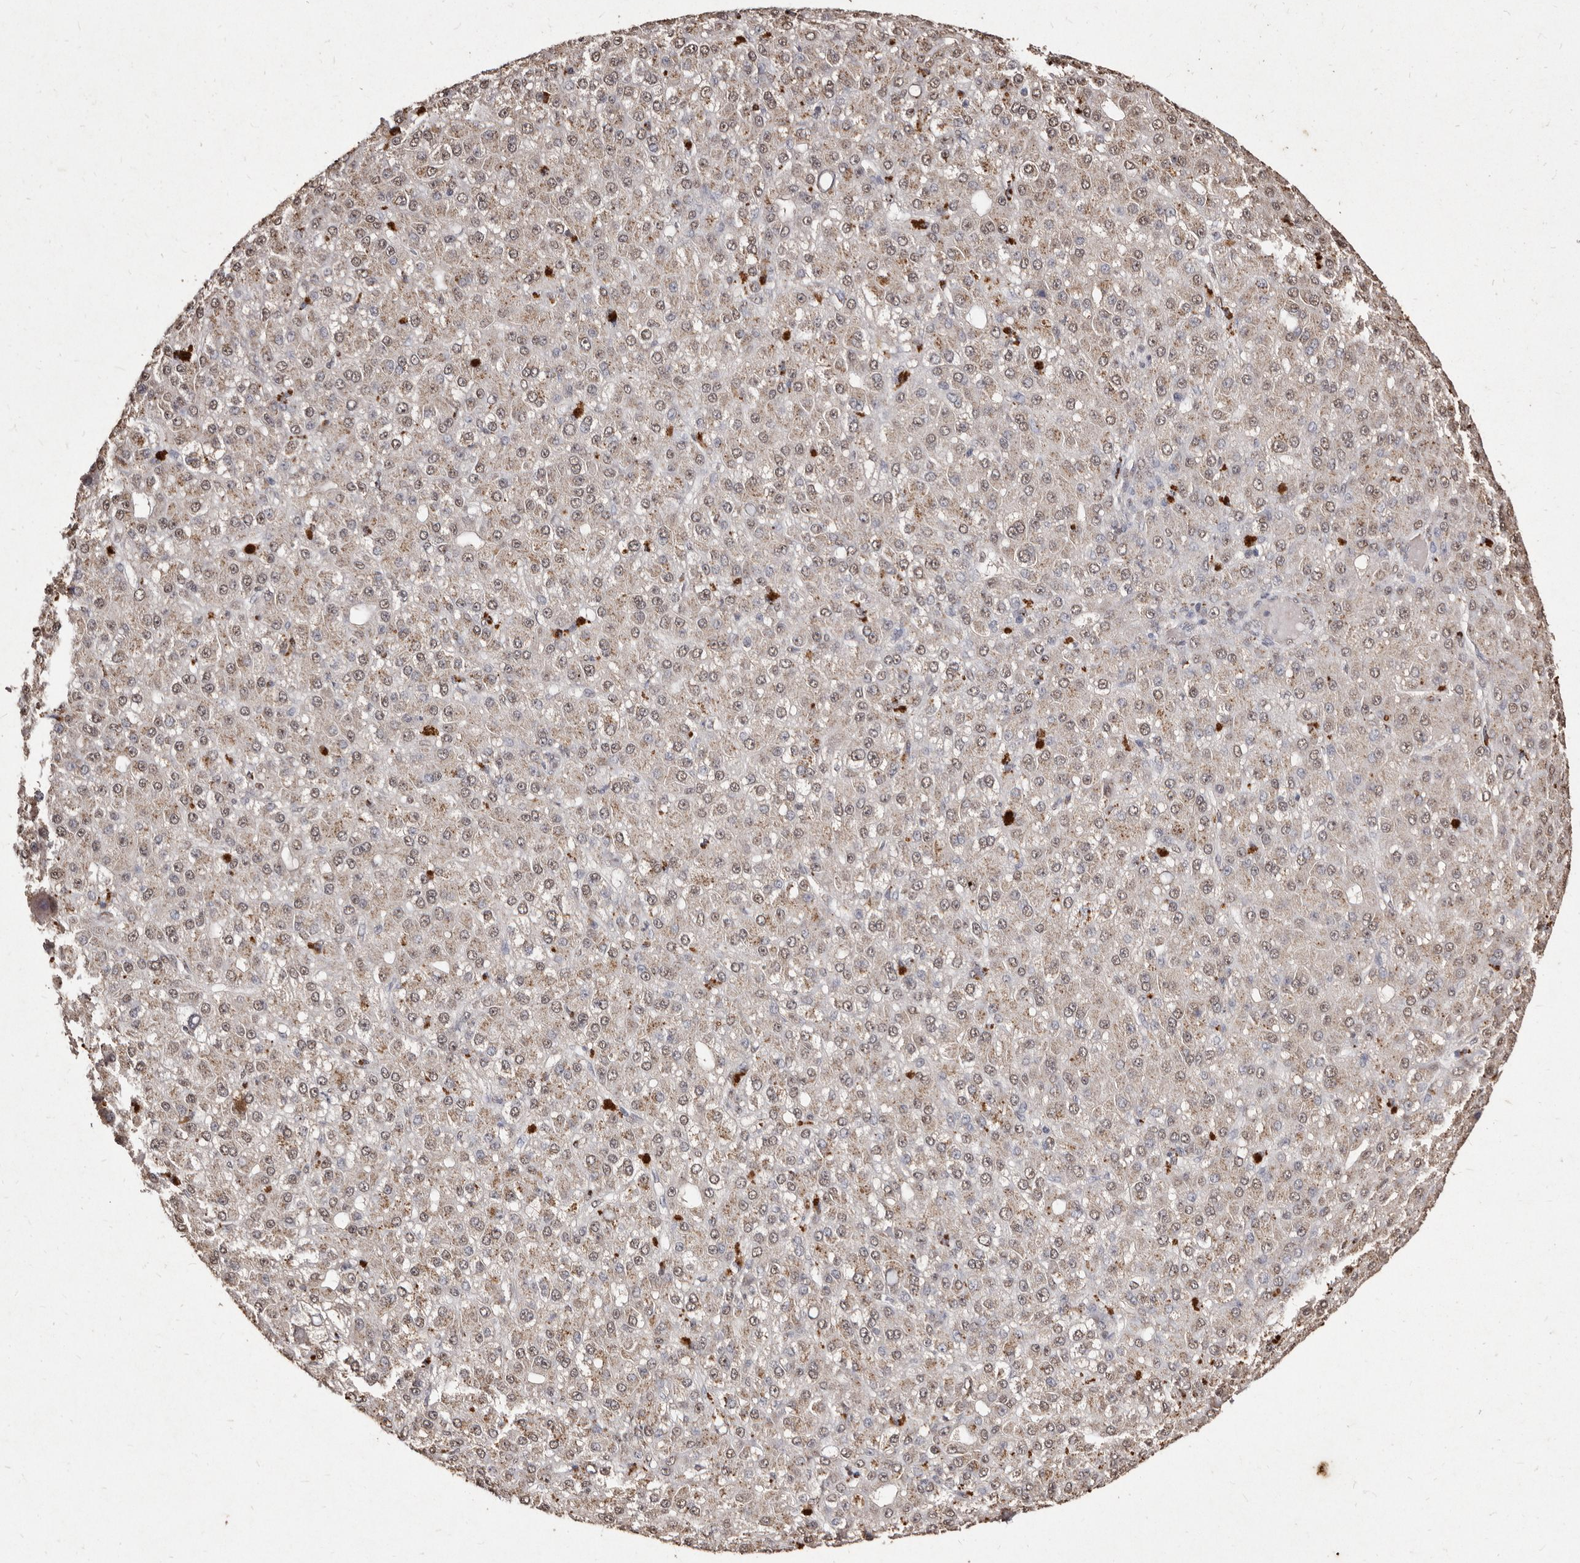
{"staining": {"intensity": "weak", "quantity": ">75%", "location": "nuclear"}, "tissue": "liver cancer", "cell_type": "Tumor cells", "image_type": "cancer", "snomed": [{"axis": "morphology", "description": "Carcinoma, Hepatocellular, NOS"}, {"axis": "topography", "description": "Liver"}], "caption": "Human hepatocellular carcinoma (liver) stained with a brown dye exhibits weak nuclear positive staining in about >75% of tumor cells.", "gene": "ERBB4", "patient": {"sex": "male", "age": 67}}